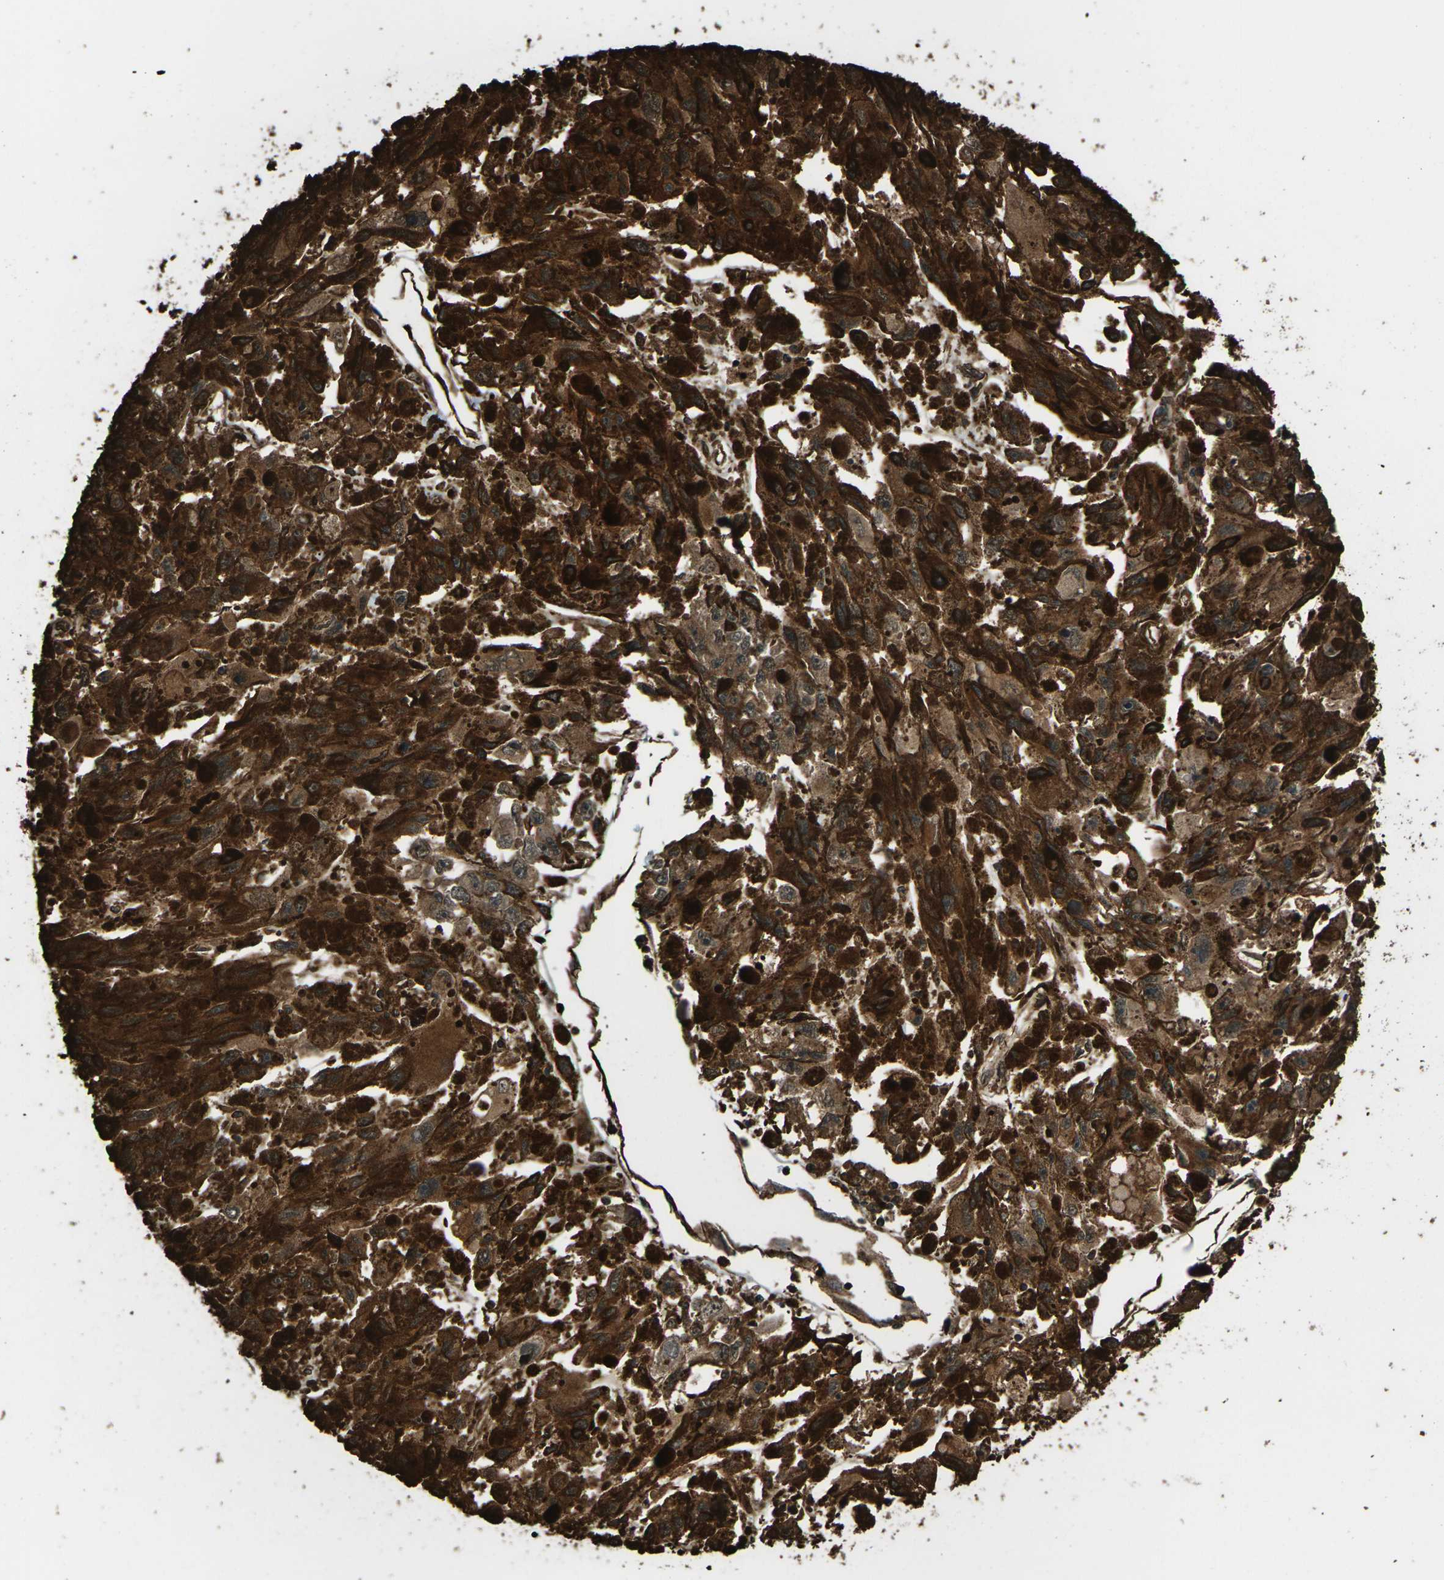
{"staining": {"intensity": "strong", "quantity": ">75%", "location": "cytoplasmic/membranous"}, "tissue": "melanoma", "cell_type": "Tumor cells", "image_type": "cancer", "snomed": [{"axis": "morphology", "description": "Malignant melanoma, NOS"}, {"axis": "topography", "description": "Skin"}], "caption": "Immunohistochemical staining of malignant melanoma shows high levels of strong cytoplasmic/membranous protein staining in approximately >75% of tumor cells. The staining is performed using DAB brown chromogen to label protein expression. The nuclei are counter-stained blue using hematoxylin.", "gene": "DHPS", "patient": {"sex": "female", "age": 104}}